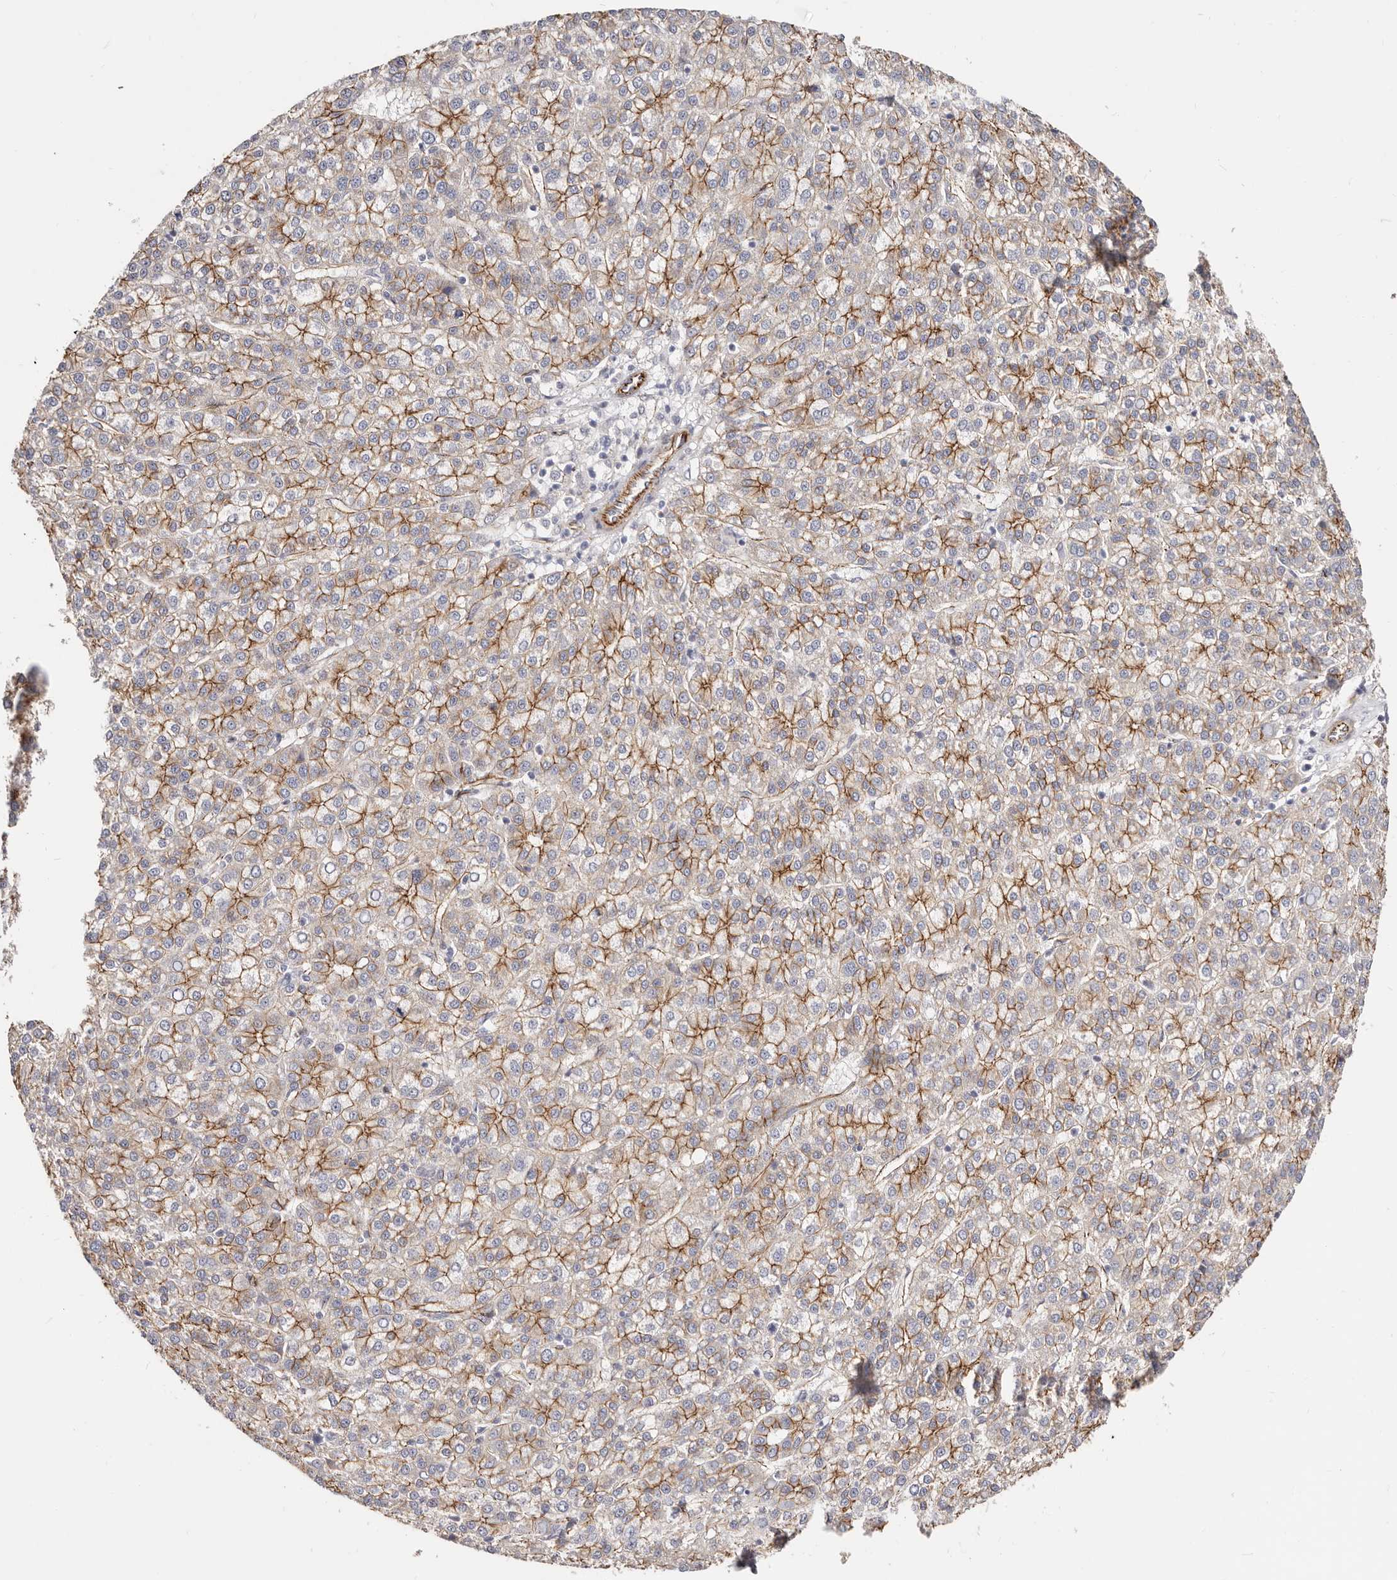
{"staining": {"intensity": "moderate", "quantity": ">75%", "location": "cytoplasmic/membranous"}, "tissue": "liver cancer", "cell_type": "Tumor cells", "image_type": "cancer", "snomed": [{"axis": "morphology", "description": "Carcinoma, Hepatocellular, NOS"}, {"axis": "topography", "description": "Liver"}], "caption": "Liver cancer (hepatocellular carcinoma) stained with a protein marker displays moderate staining in tumor cells.", "gene": "CTNNB1", "patient": {"sex": "female", "age": 58}}